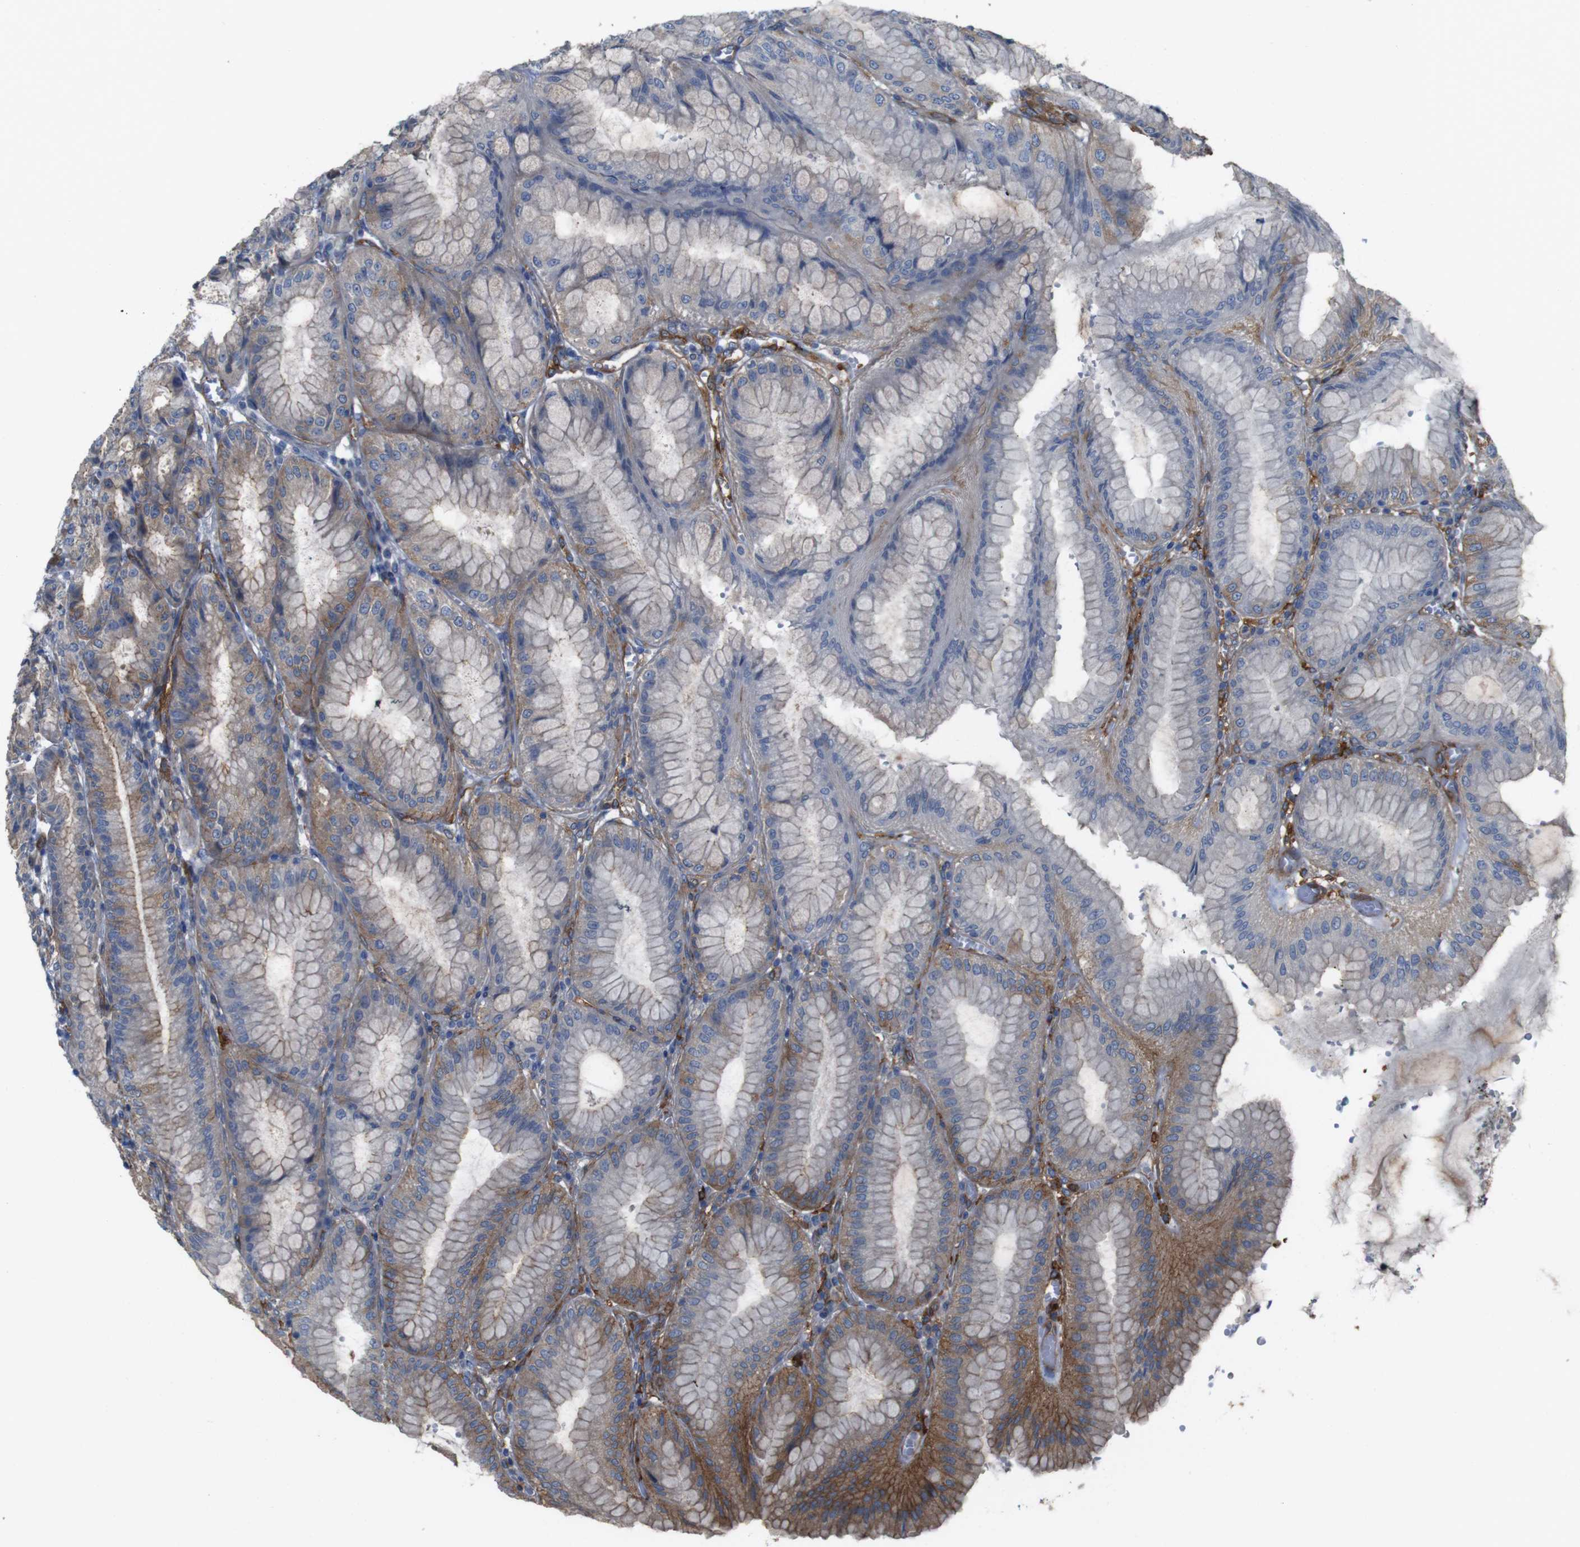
{"staining": {"intensity": "moderate", "quantity": "25%-75%", "location": "cytoplasmic/membranous"}, "tissue": "stomach", "cell_type": "Glandular cells", "image_type": "normal", "snomed": [{"axis": "morphology", "description": "Normal tissue, NOS"}, {"axis": "topography", "description": "Stomach, lower"}], "caption": "Protein expression analysis of normal stomach displays moderate cytoplasmic/membranous positivity in about 25%-75% of glandular cells. The protein is stained brown, and the nuclei are stained in blue (DAB (3,3'-diaminobenzidine) IHC with brightfield microscopy, high magnification).", "gene": "PTGER4", "patient": {"sex": "male", "age": 71}}